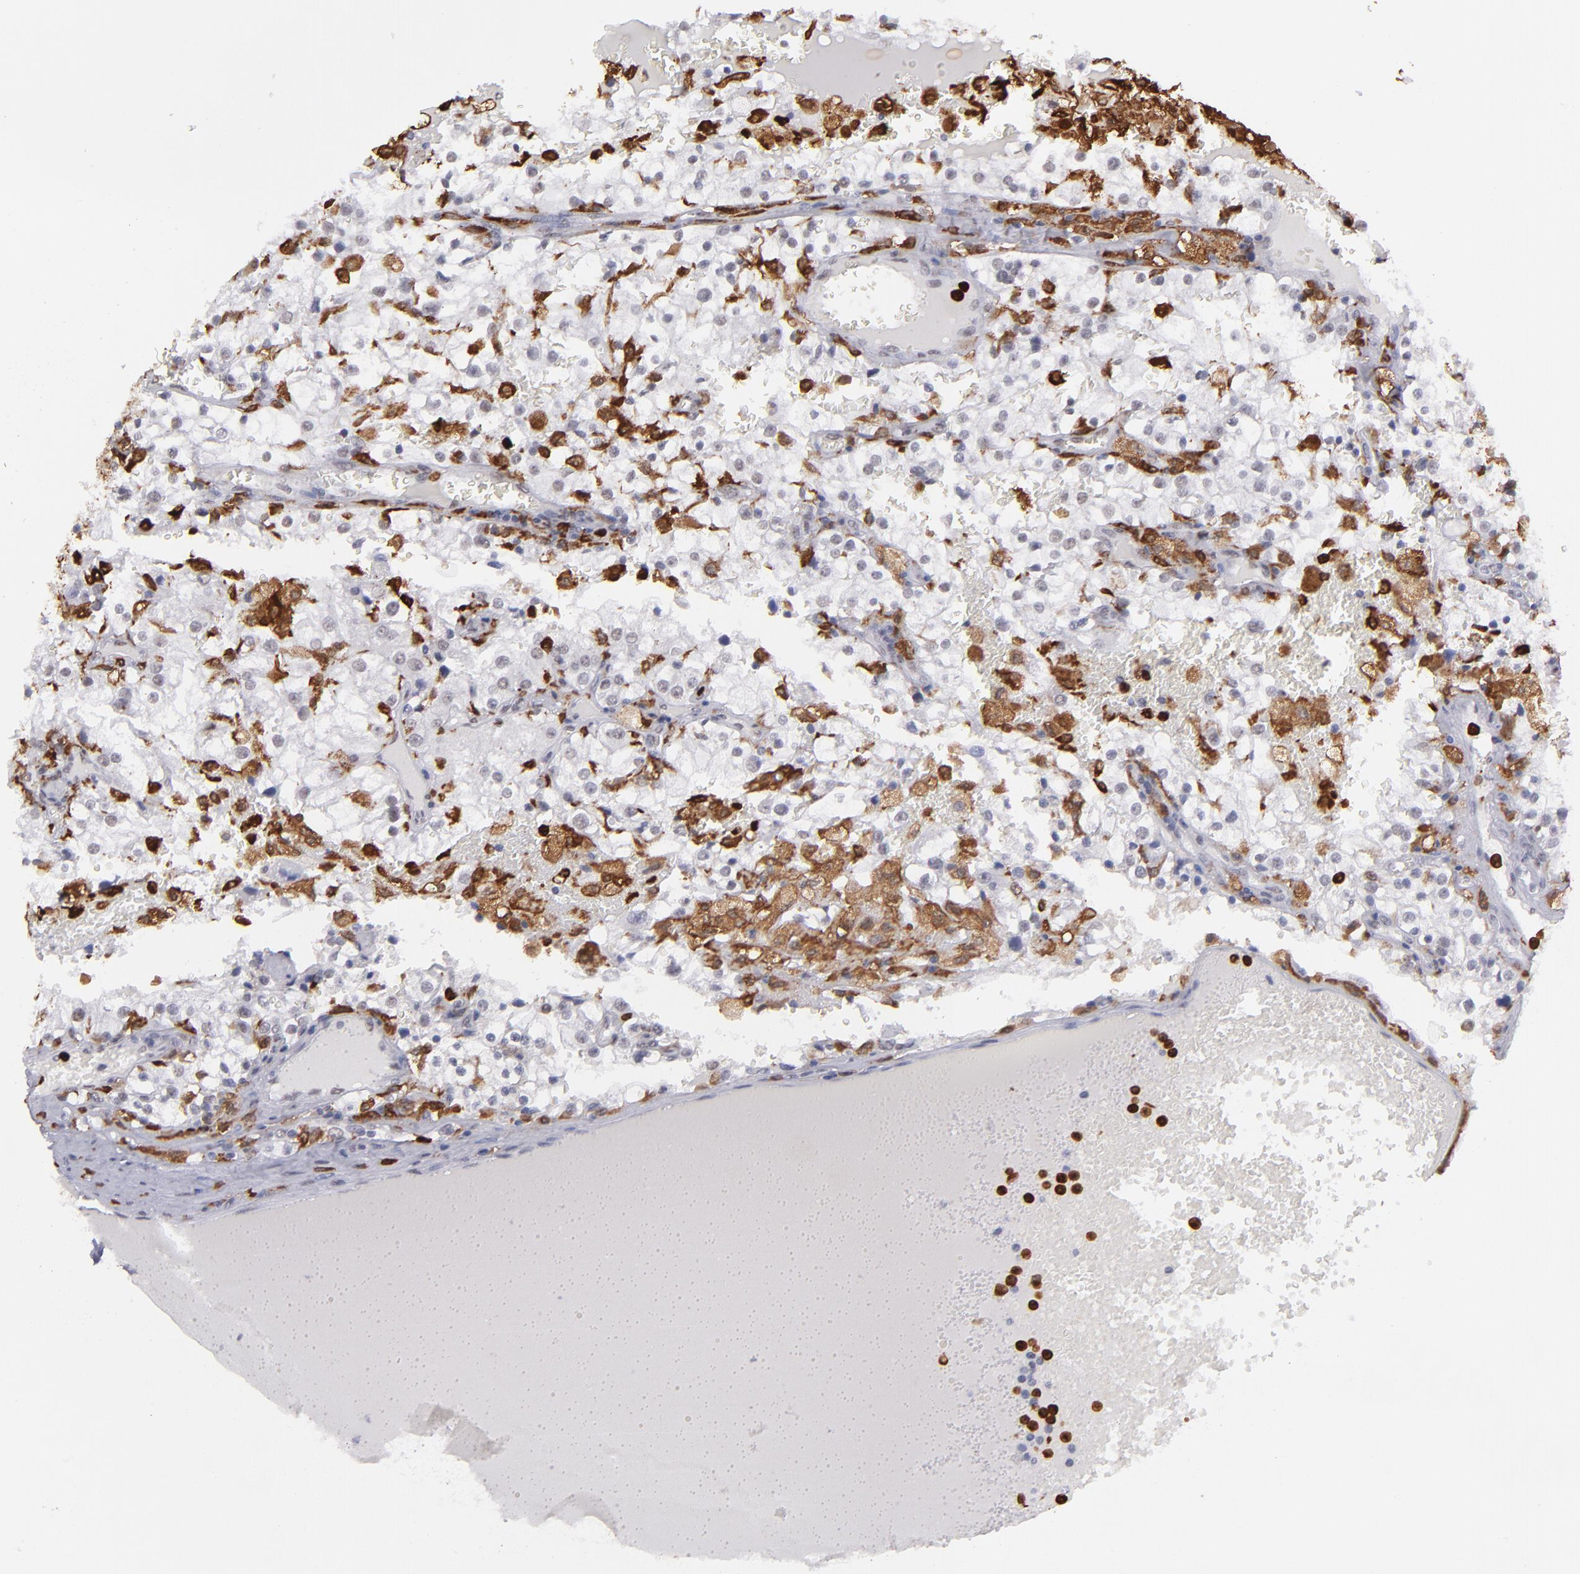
{"staining": {"intensity": "negative", "quantity": "none", "location": "none"}, "tissue": "renal cancer", "cell_type": "Tumor cells", "image_type": "cancer", "snomed": [{"axis": "morphology", "description": "Adenocarcinoma, NOS"}, {"axis": "topography", "description": "Kidney"}], "caption": "The image demonstrates no significant positivity in tumor cells of renal adenocarcinoma.", "gene": "NCF2", "patient": {"sex": "female", "age": 74}}